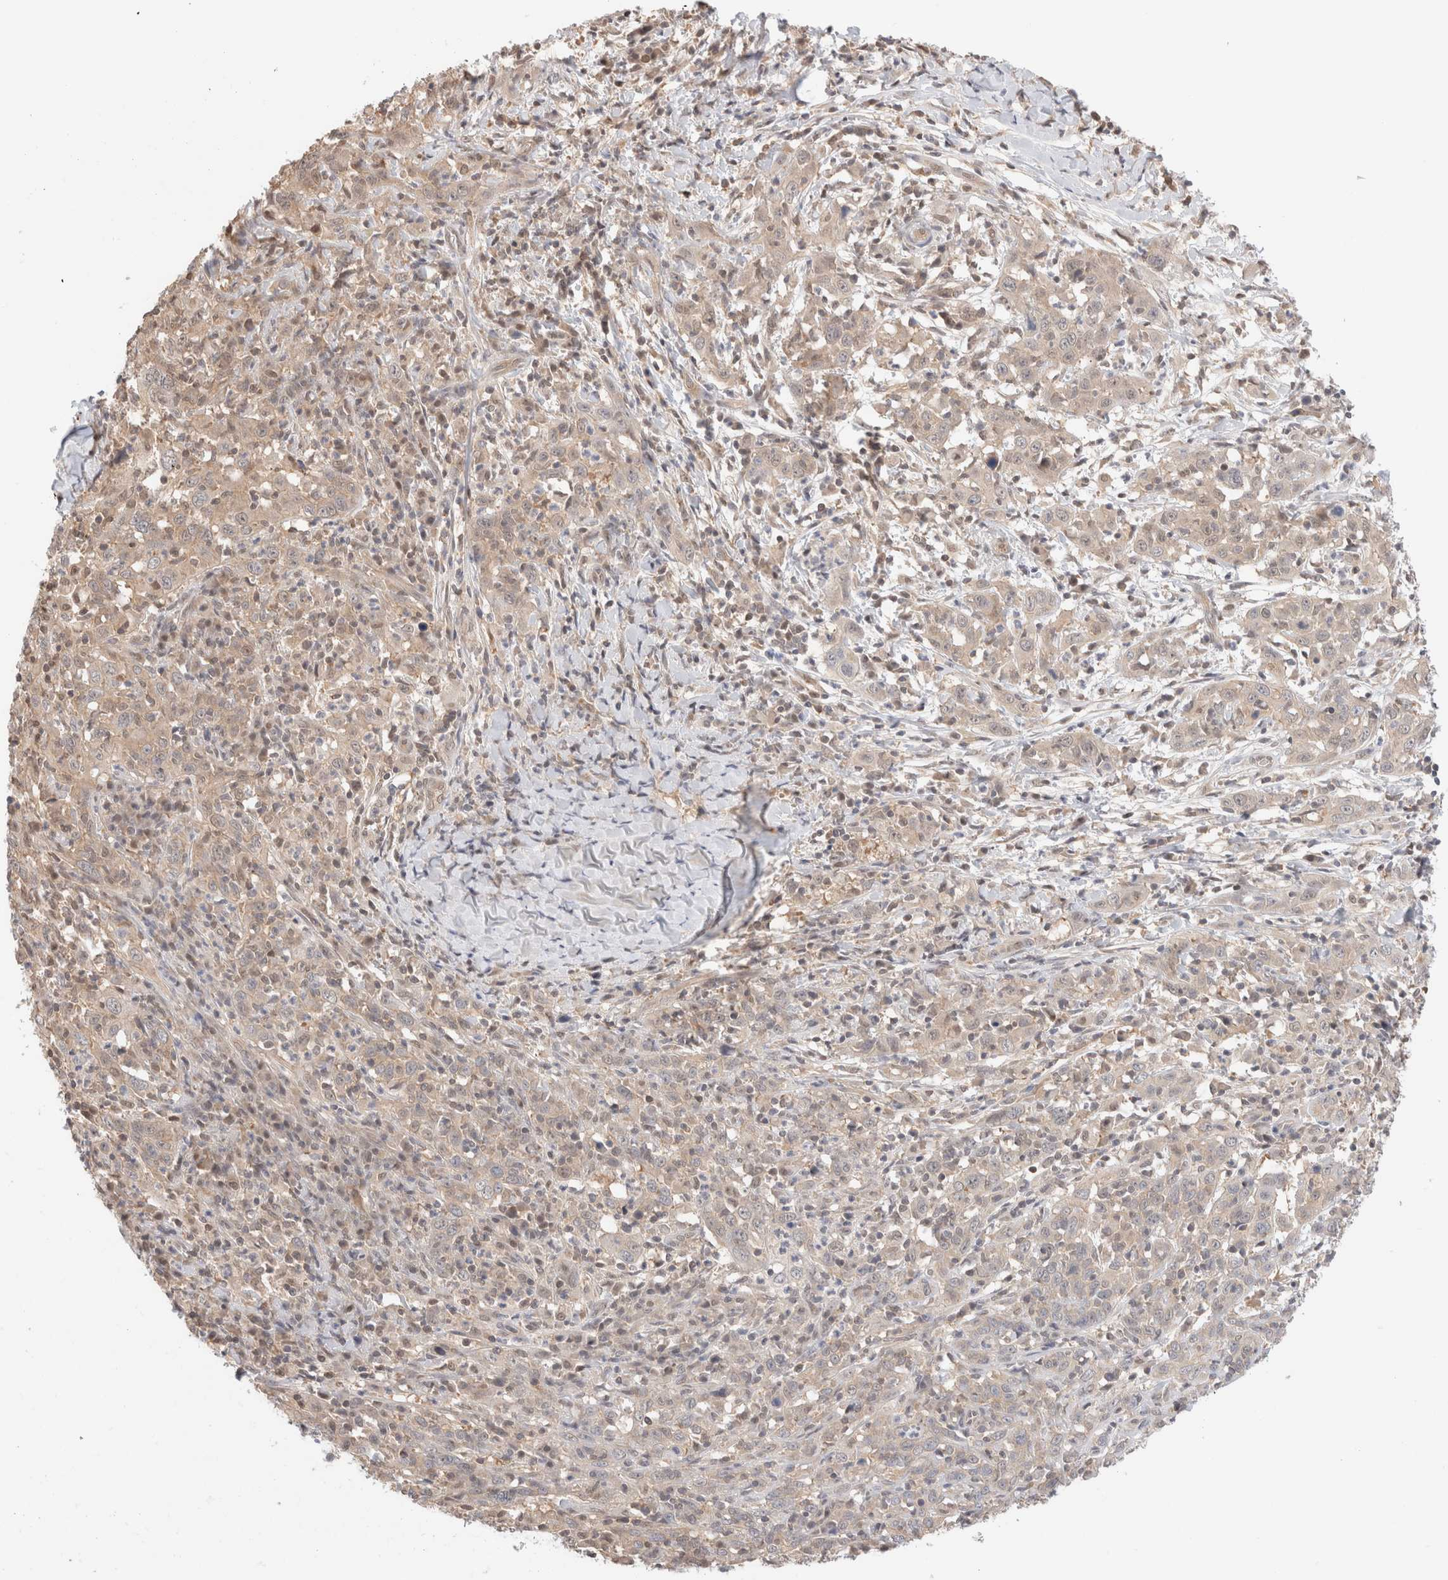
{"staining": {"intensity": "weak", "quantity": ">75%", "location": "cytoplasmic/membranous"}, "tissue": "cervical cancer", "cell_type": "Tumor cells", "image_type": "cancer", "snomed": [{"axis": "morphology", "description": "Squamous cell carcinoma, NOS"}, {"axis": "topography", "description": "Cervix"}], "caption": "An immunohistochemistry (IHC) histopathology image of neoplastic tissue is shown. Protein staining in brown highlights weak cytoplasmic/membranous positivity in cervical squamous cell carcinoma within tumor cells. (Brightfield microscopy of DAB IHC at high magnification).", "gene": "C17orf97", "patient": {"sex": "female", "age": 46}}